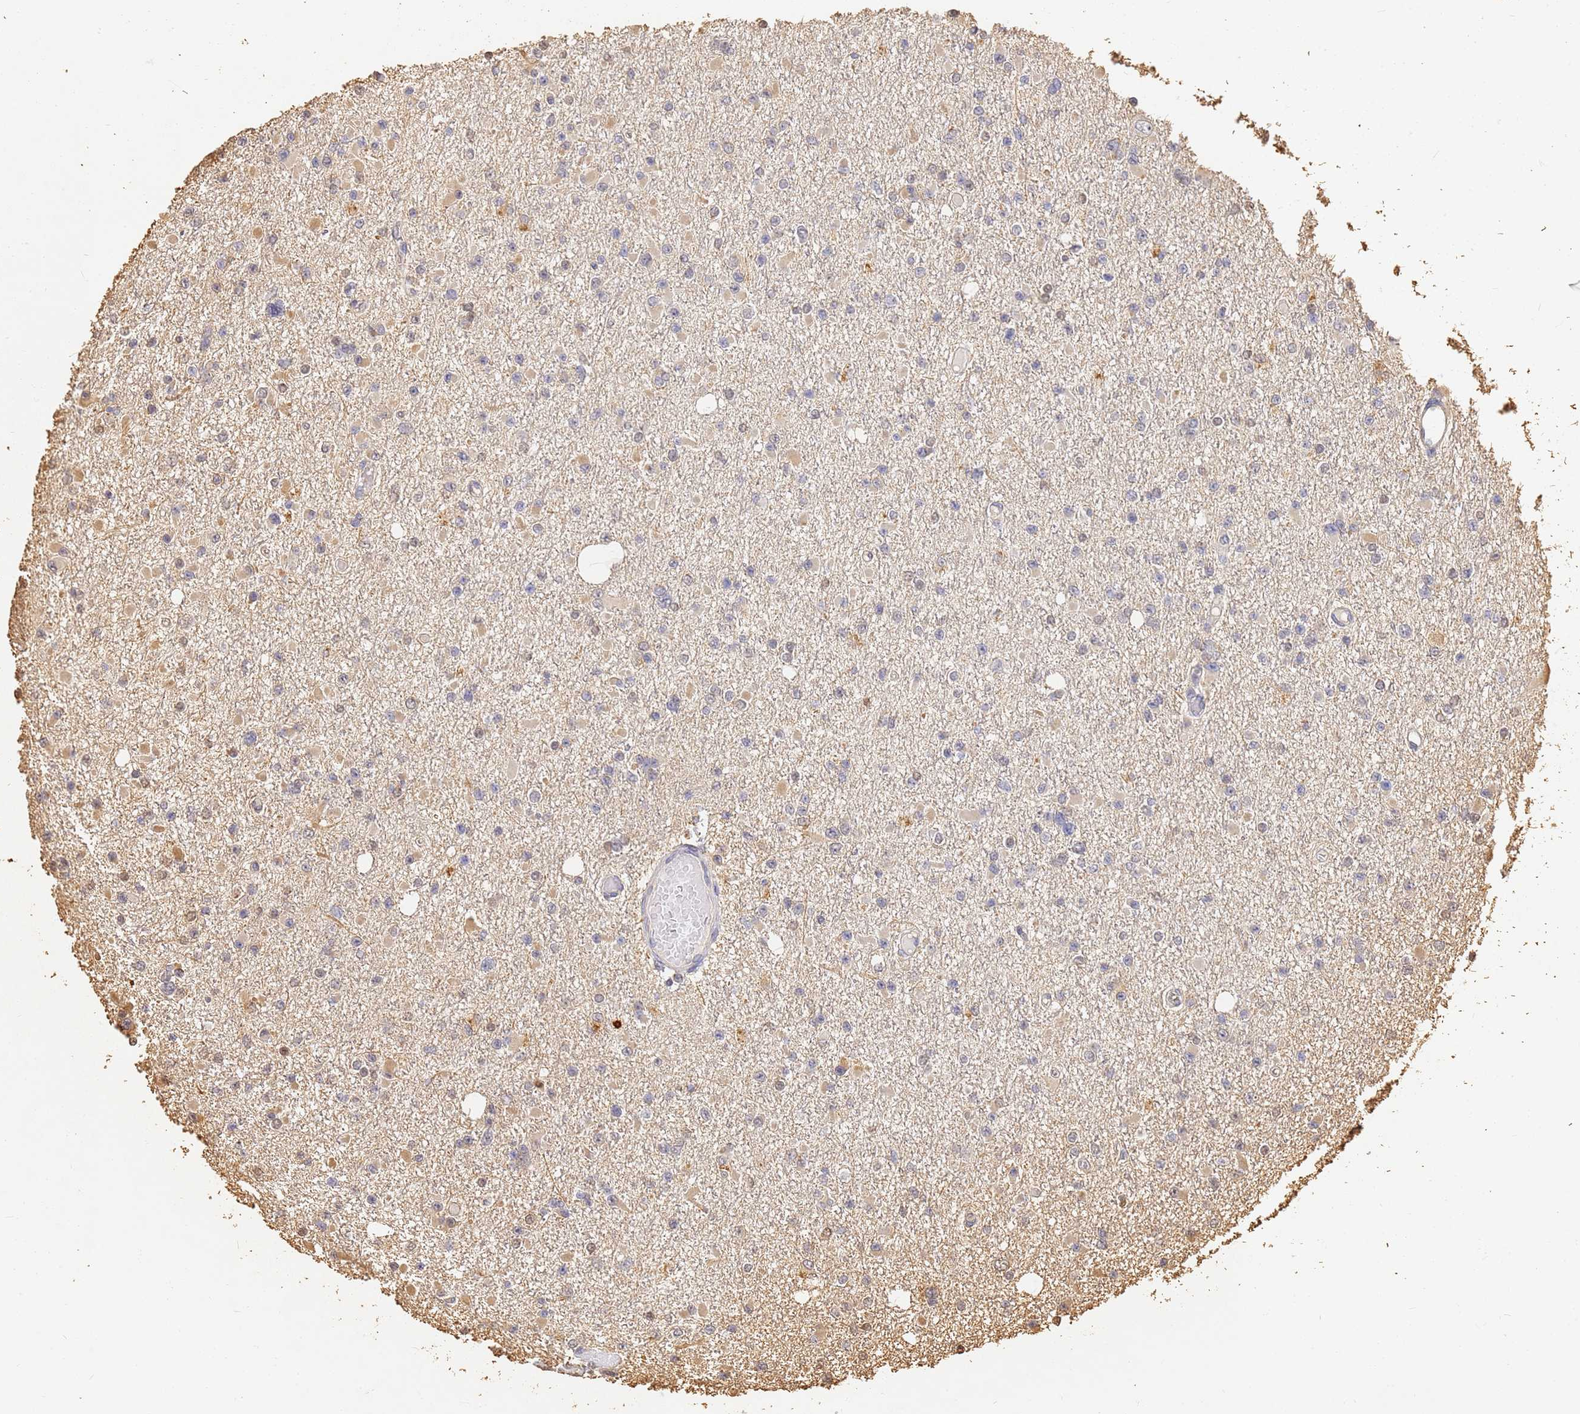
{"staining": {"intensity": "weak", "quantity": "25%-75%", "location": "cytoplasmic/membranous,nuclear"}, "tissue": "glioma", "cell_type": "Tumor cells", "image_type": "cancer", "snomed": [{"axis": "morphology", "description": "Glioma, malignant, Low grade"}, {"axis": "topography", "description": "Brain"}], "caption": "Brown immunohistochemical staining in glioma reveals weak cytoplasmic/membranous and nuclear staining in about 25%-75% of tumor cells. (Stains: DAB in brown, nuclei in blue, Microscopy: brightfield microscopy at high magnification).", "gene": "JAK2", "patient": {"sex": "female", "age": 22}}